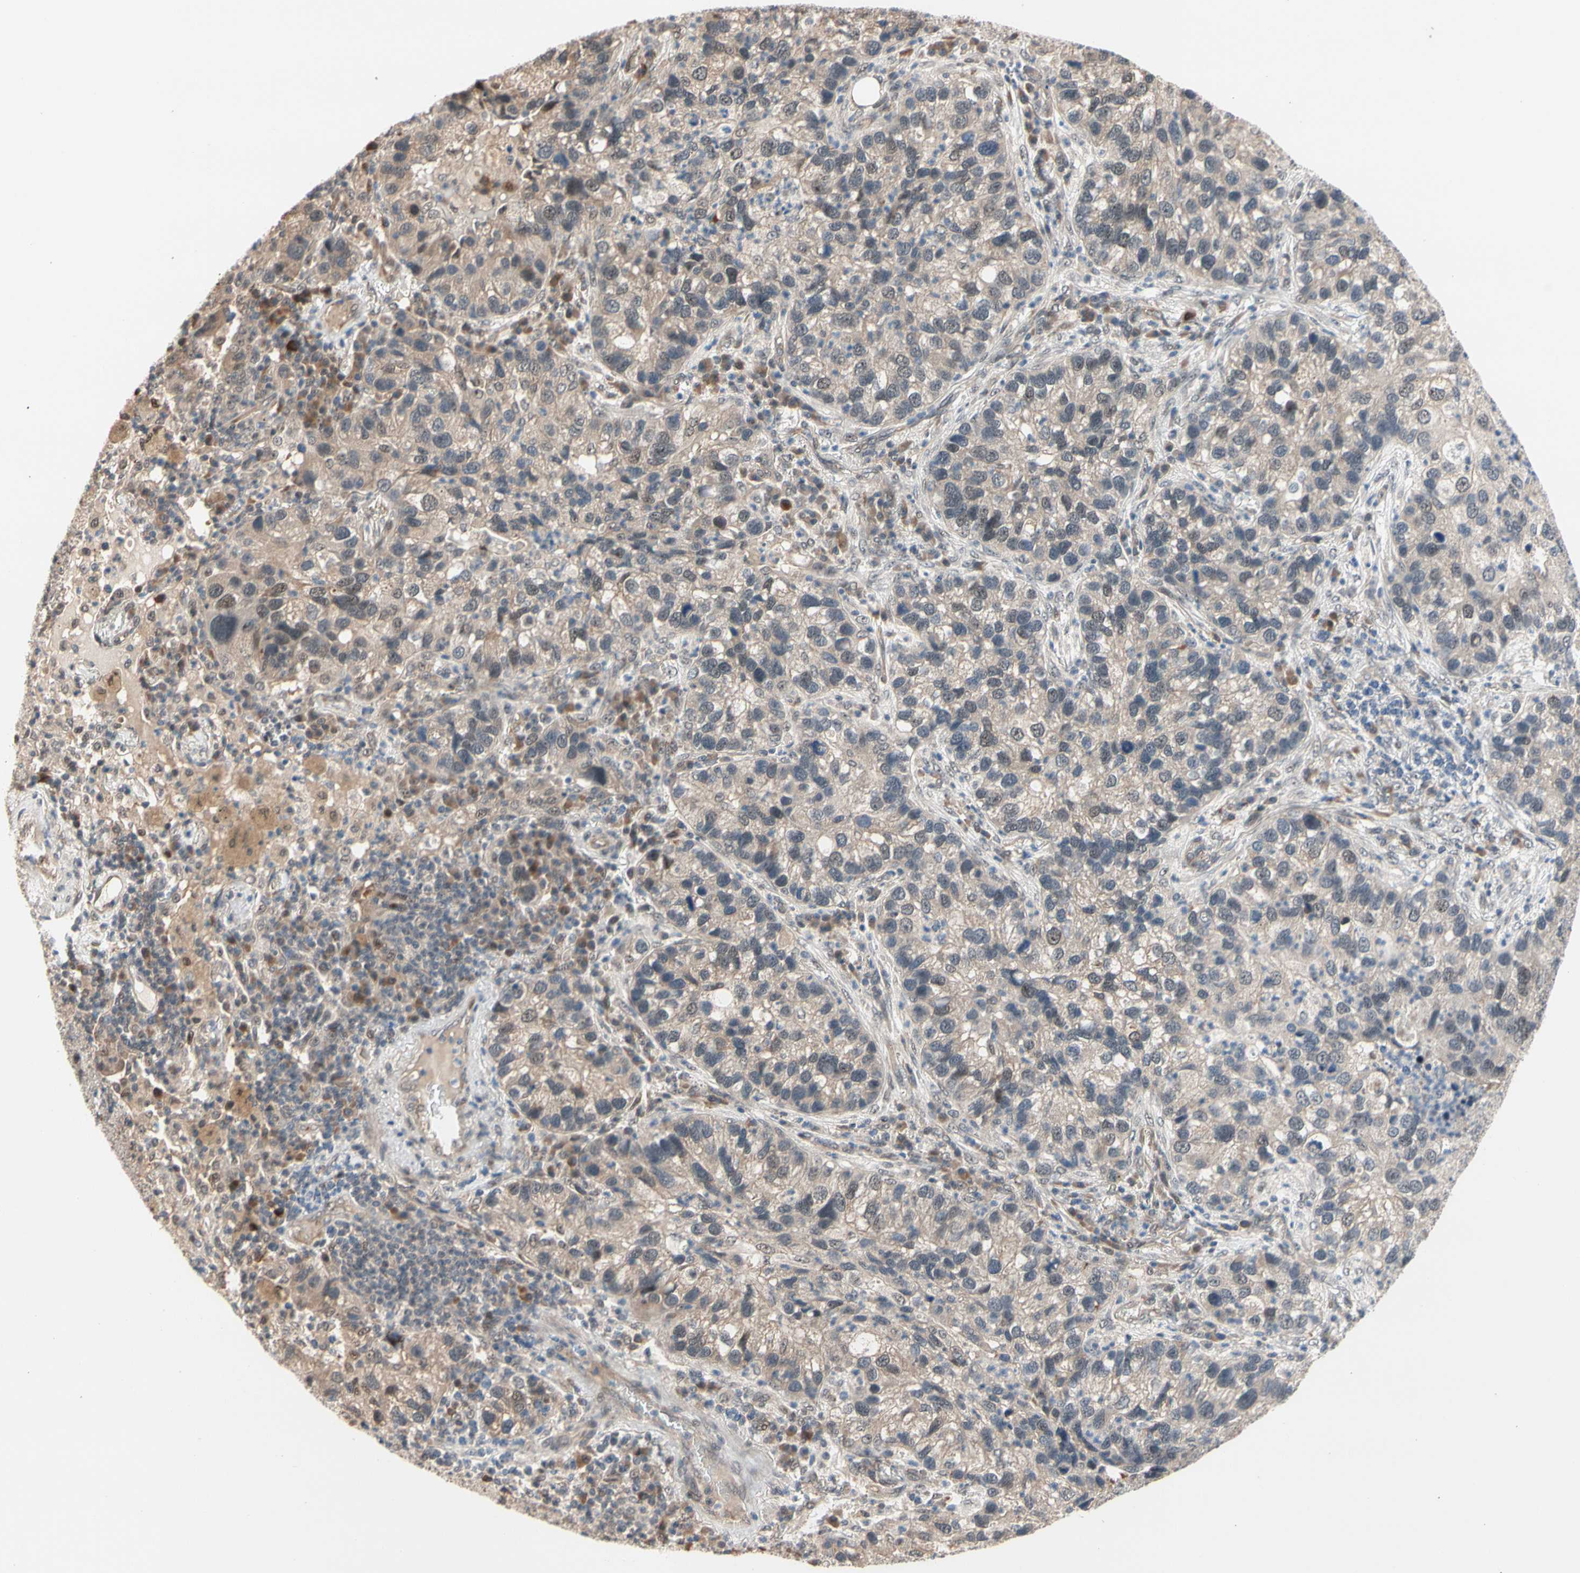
{"staining": {"intensity": "weak", "quantity": ">75%", "location": "cytoplasmic/membranous"}, "tissue": "lung cancer", "cell_type": "Tumor cells", "image_type": "cancer", "snomed": [{"axis": "morphology", "description": "Normal tissue, NOS"}, {"axis": "morphology", "description": "Adenocarcinoma, NOS"}, {"axis": "topography", "description": "Bronchus"}, {"axis": "topography", "description": "Lung"}], "caption": "Immunohistochemistry (IHC) (DAB (3,3'-diaminobenzidine)) staining of human lung adenocarcinoma displays weak cytoplasmic/membranous protein staining in approximately >75% of tumor cells. The protein of interest is shown in brown color, while the nuclei are stained blue.", "gene": "NGEF", "patient": {"sex": "male", "age": 54}}